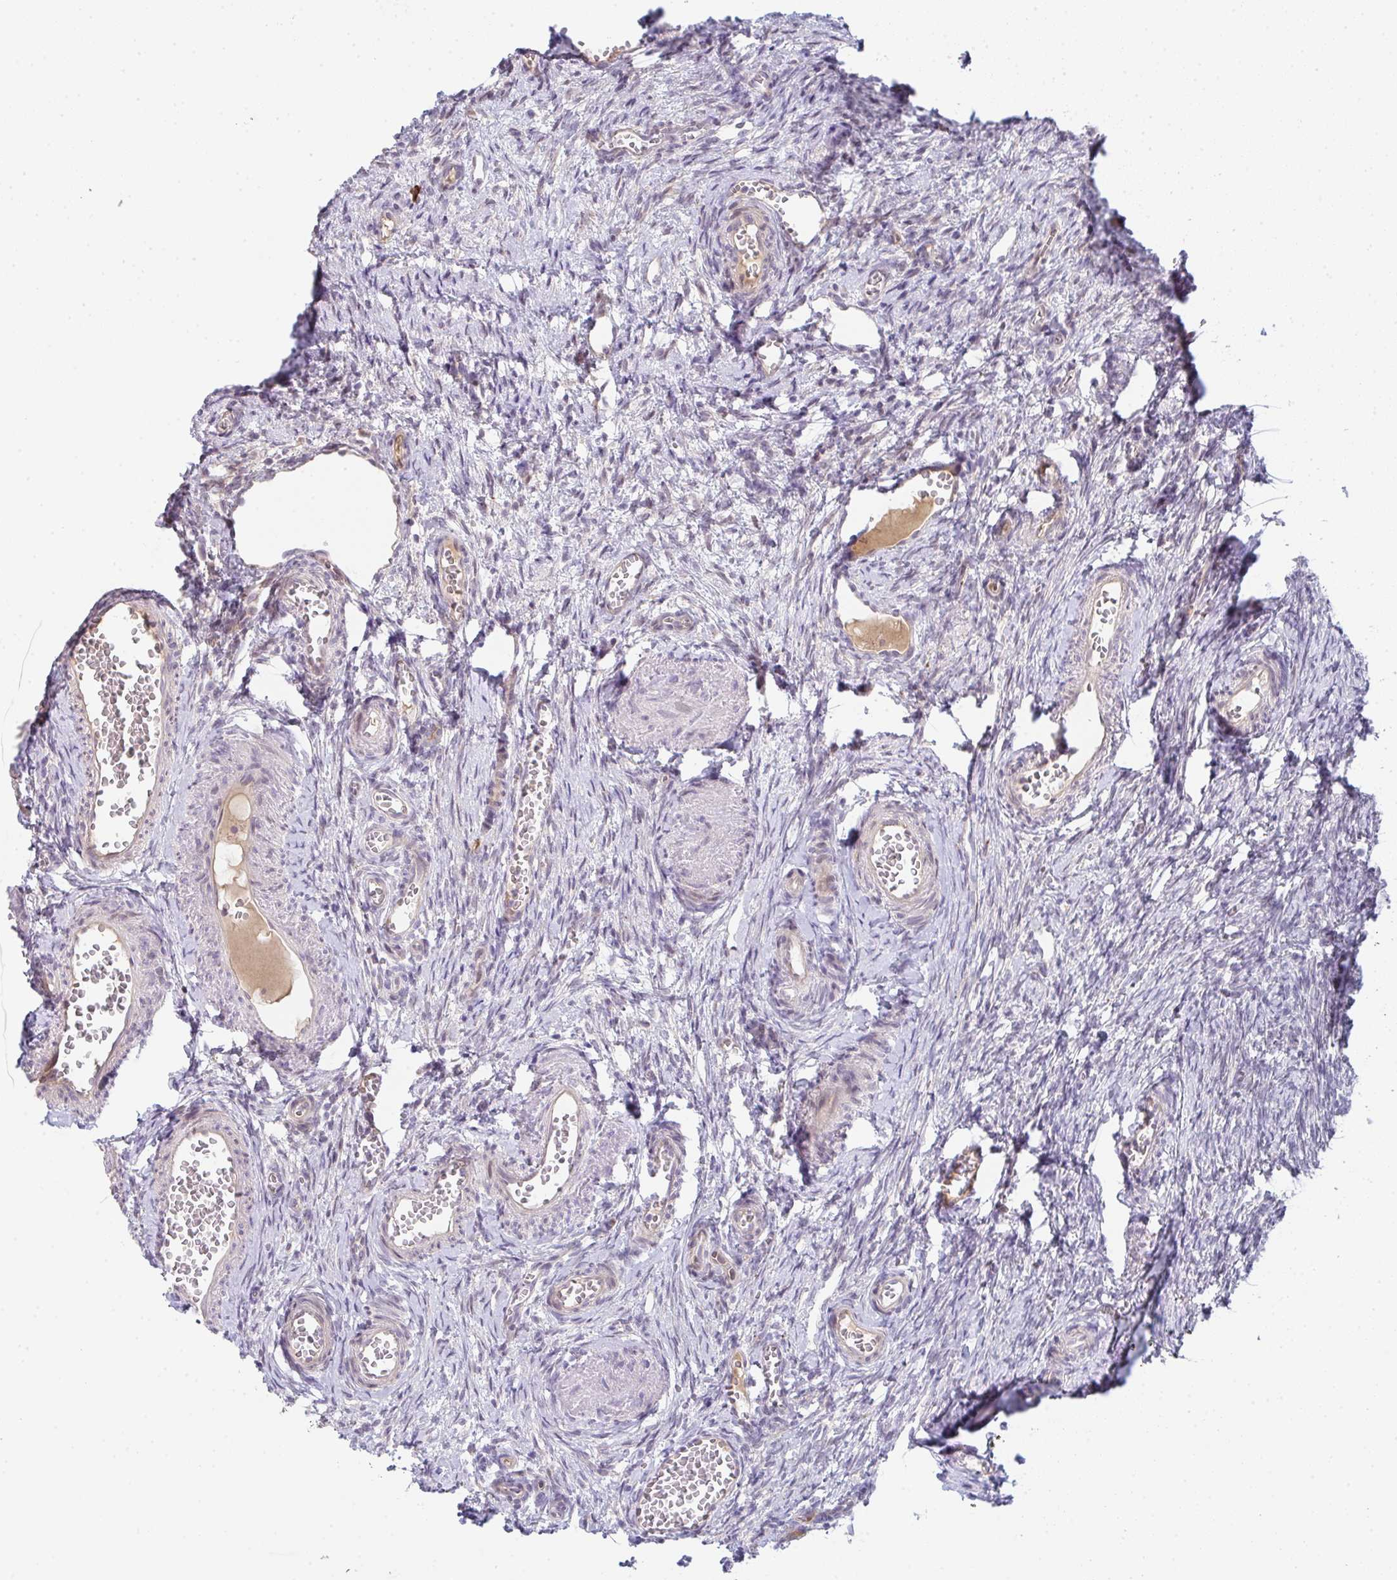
{"staining": {"intensity": "negative", "quantity": "none", "location": "none"}, "tissue": "ovary", "cell_type": "Follicle cells", "image_type": "normal", "snomed": [{"axis": "morphology", "description": "Normal tissue, NOS"}, {"axis": "topography", "description": "Ovary"}], "caption": "The photomicrograph shows no significant staining in follicle cells of ovary. (Stains: DAB (3,3'-diaminobenzidine) immunohistochemistry (IHC) with hematoxylin counter stain, Microscopy: brightfield microscopy at high magnification).", "gene": "TNFRSF10A", "patient": {"sex": "female", "age": 41}}